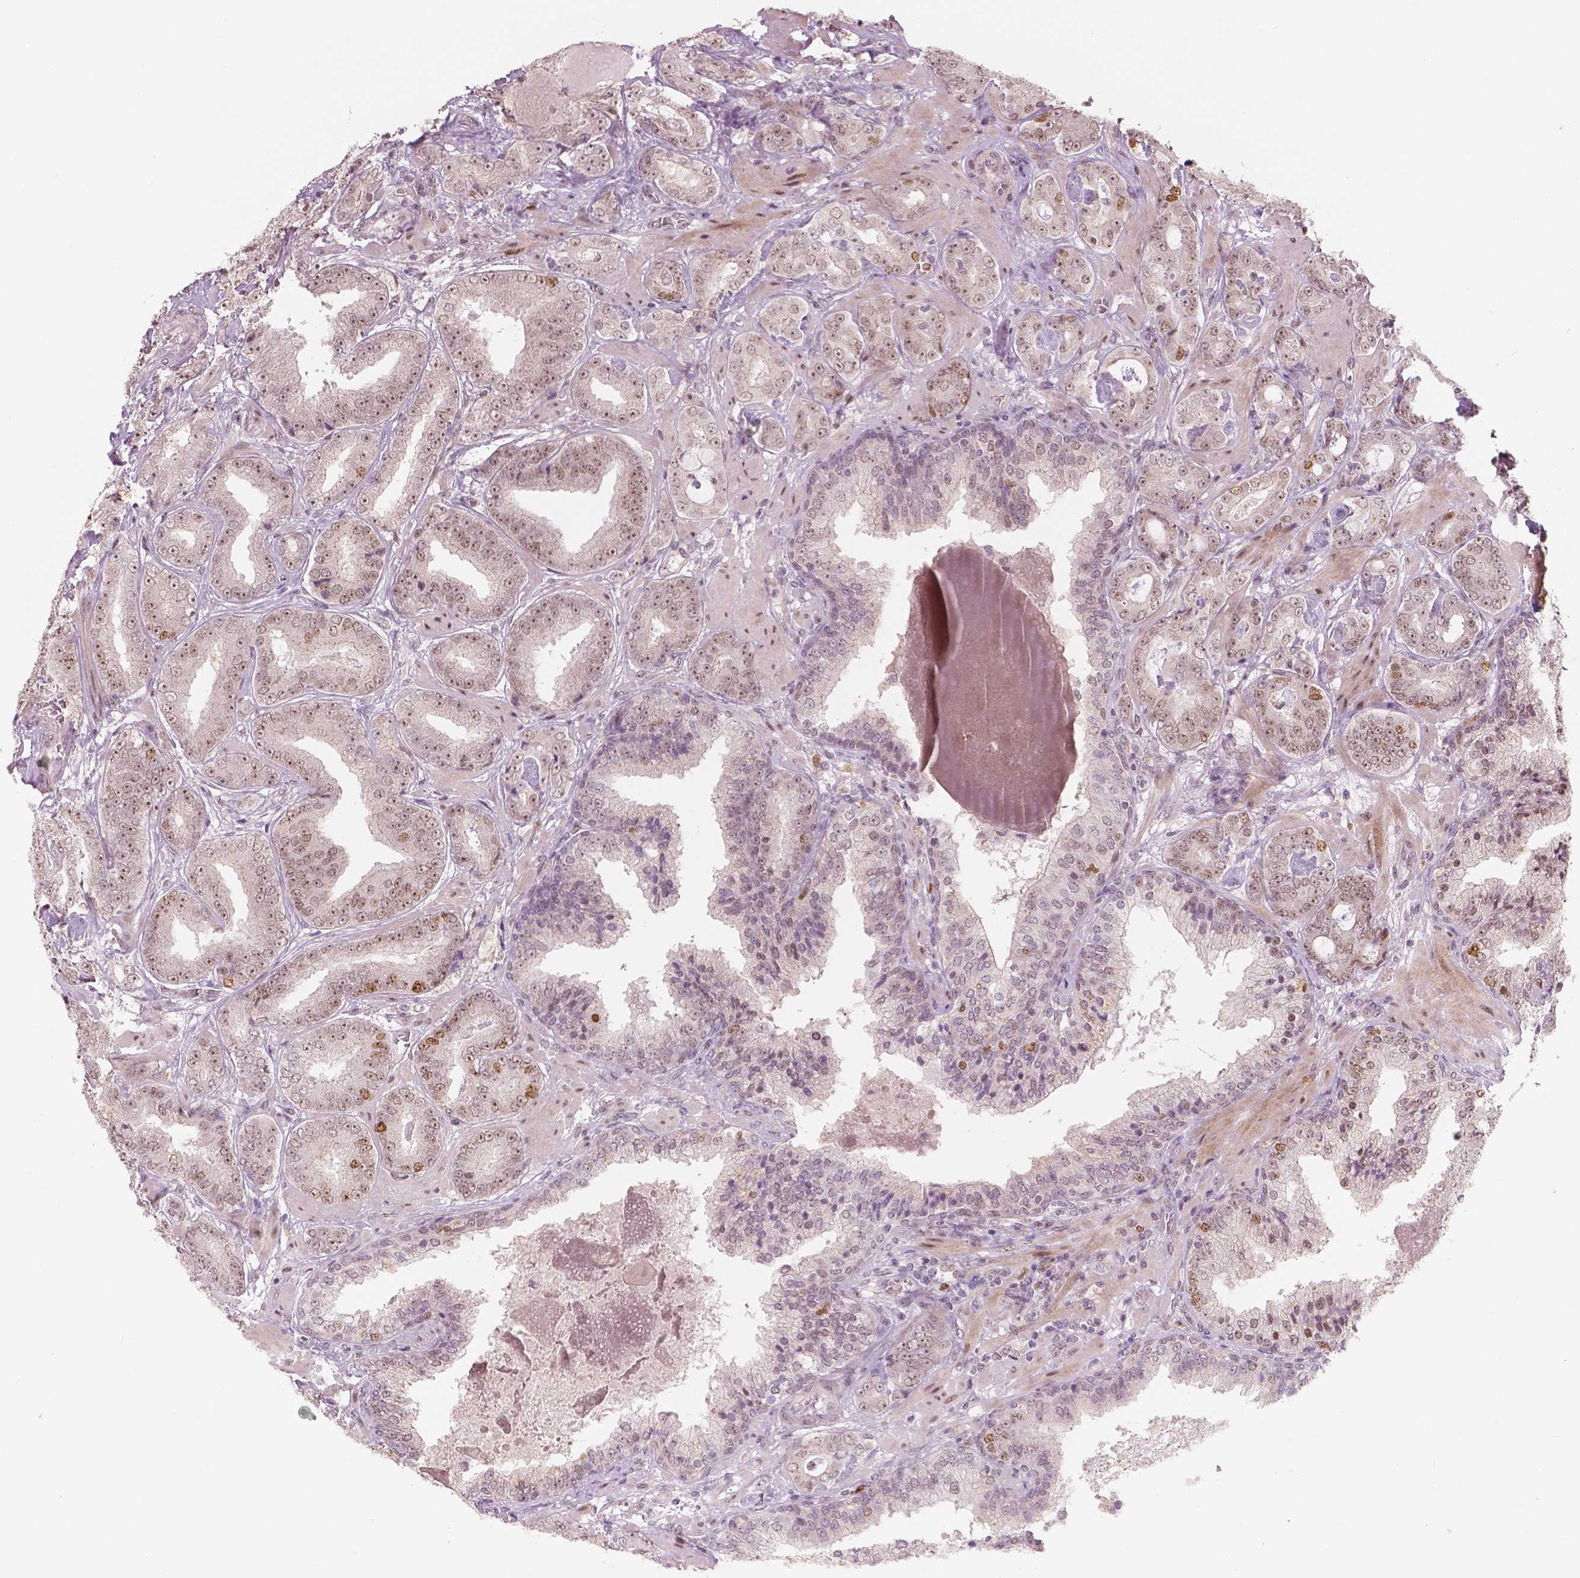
{"staining": {"intensity": "moderate", "quantity": "25%-75%", "location": "cytoplasmic/membranous,nuclear"}, "tissue": "prostate cancer", "cell_type": "Tumor cells", "image_type": "cancer", "snomed": [{"axis": "morphology", "description": "Adenocarcinoma, Low grade"}, {"axis": "topography", "description": "Prostate"}], "caption": "Human prostate cancer (adenocarcinoma (low-grade)) stained with a brown dye demonstrates moderate cytoplasmic/membranous and nuclear positive expression in approximately 25%-75% of tumor cells.", "gene": "NSD2", "patient": {"sex": "male", "age": 60}}